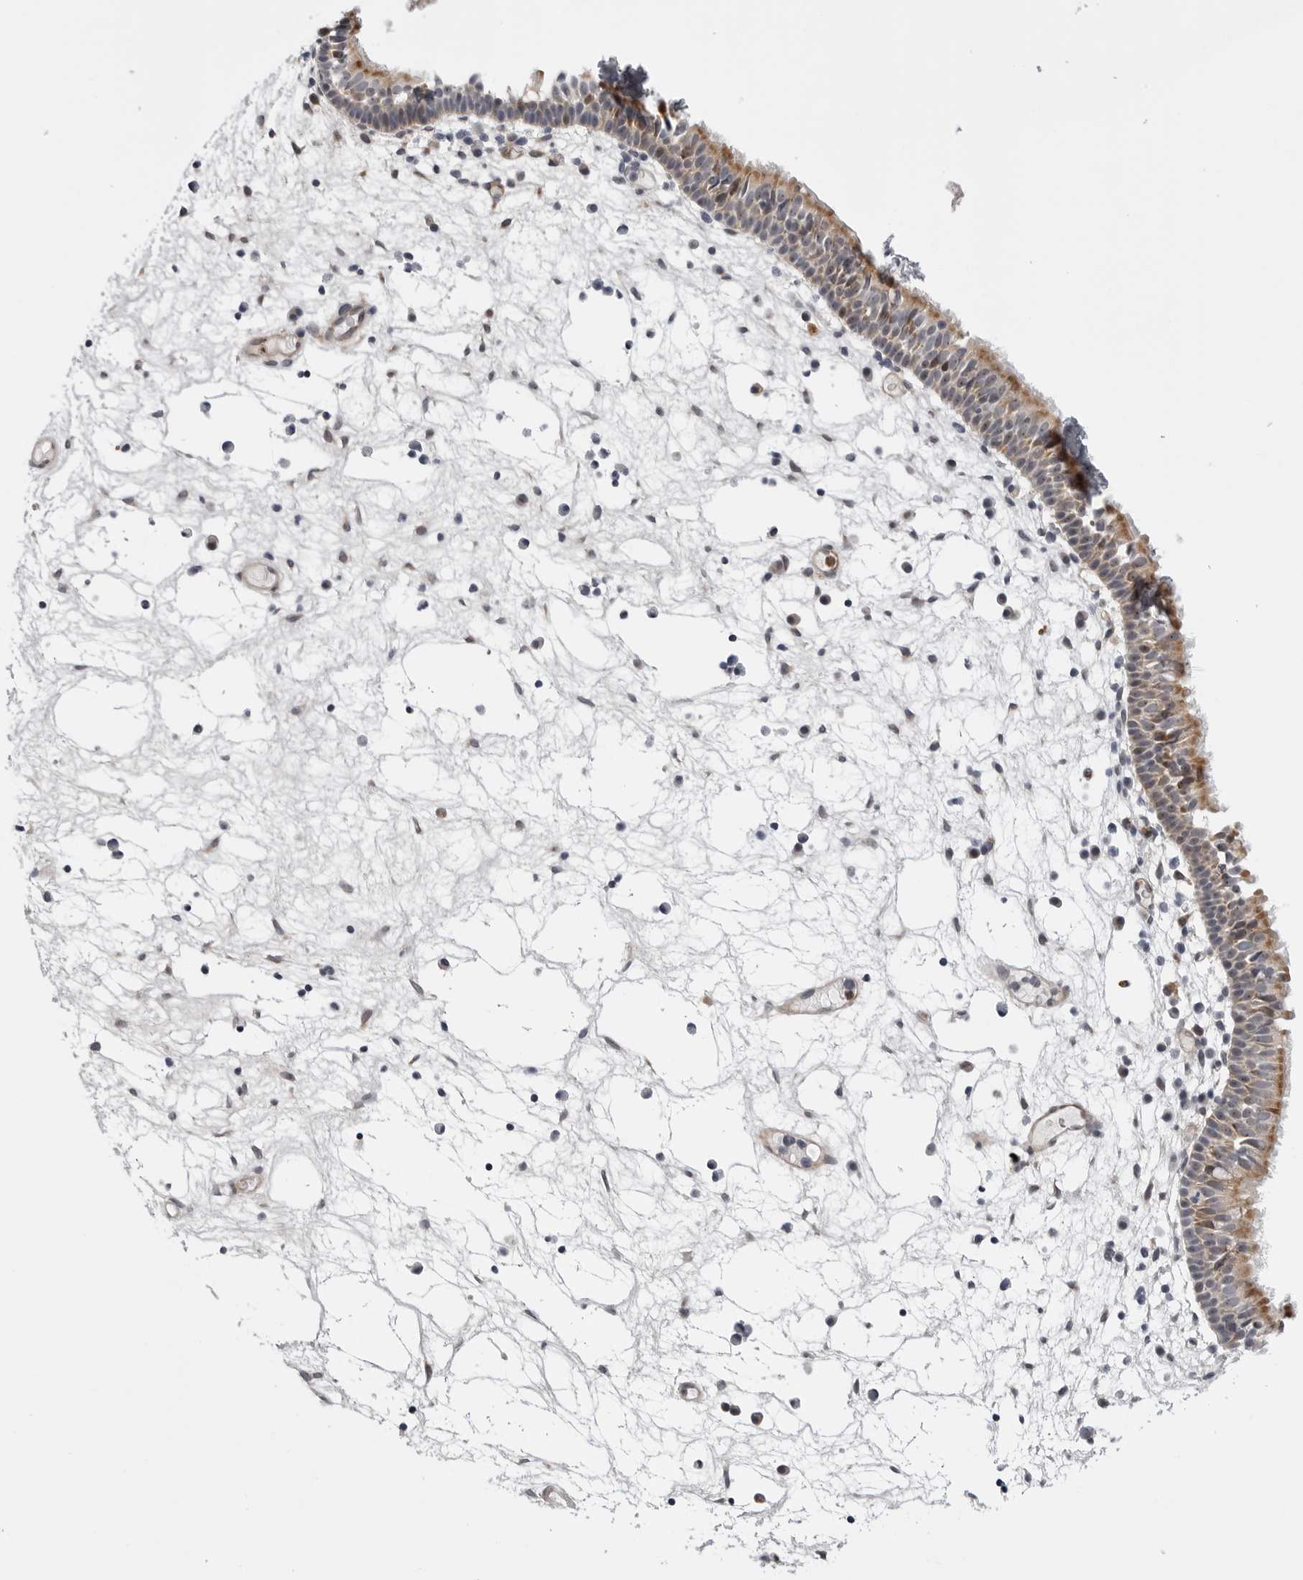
{"staining": {"intensity": "moderate", "quantity": ">75%", "location": "cytoplasmic/membranous"}, "tissue": "nasopharynx", "cell_type": "Respiratory epithelial cells", "image_type": "normal", "snomed": [{"axis": "morphology", "description": "Normal tissue, NOS"}, {"axis": "morphology", "description": "Inflammation, NOS"}, {"axis": "morphology", "description": "Malignant melanoma, Metastatic site"}, {"axis": "topography", "description": "Nasopharynx"}], "caption": "Immunohistochemical staining of unremarkable human nasopharynx exhibits >75% levels of moderate cytoplasmic/membranous protein staining in about >75% of respiratory epithelial cells.", "gene": "CDK20", "patient": {"sex": "male", "age": 70}}